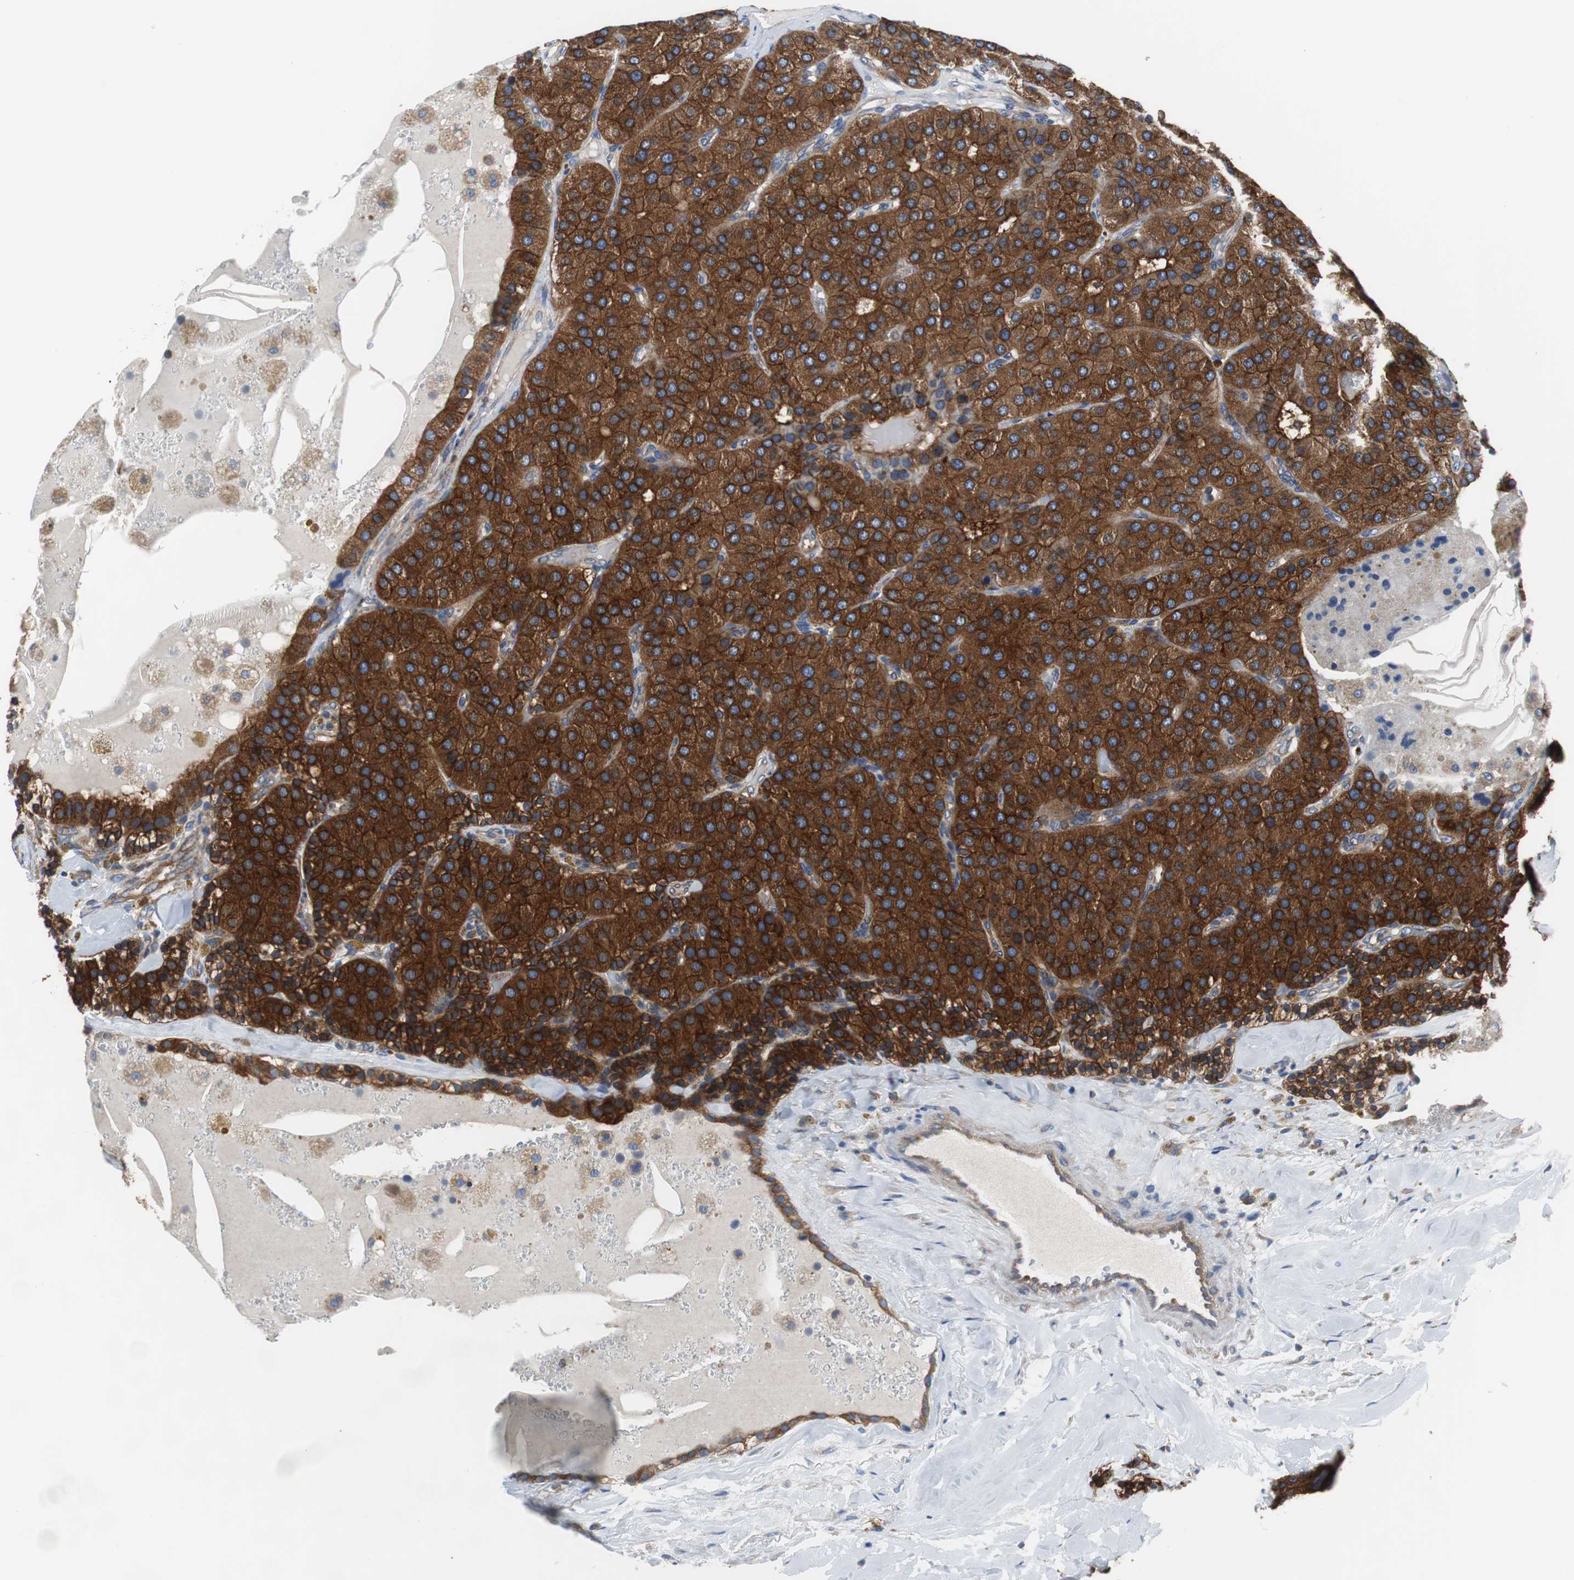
{"staining": {"intensity": "strong", "quantity": "25%-75%", "location": "cytoplasmic/membranous"}, "tissue": "parathyroid gland", "cell_type": "Glandular cells", "image_type": "normal", "snomed": [{"axis": "morphology", "description": "Normal tissue, NOS"}, {"axis": "morphology", "description": "Adenoma, NOS"}, {"axis": "topography", "description": "Parathyroid gland"}], "caption": "About 25%-75% of glandular cells in normal human parathyroid gland display strong cytoplasmic/membranous protein staining as visualized by brown immunohistochemical staining.", "gene": "BRAF", "patient": {"sex": "female", "age": 86}}